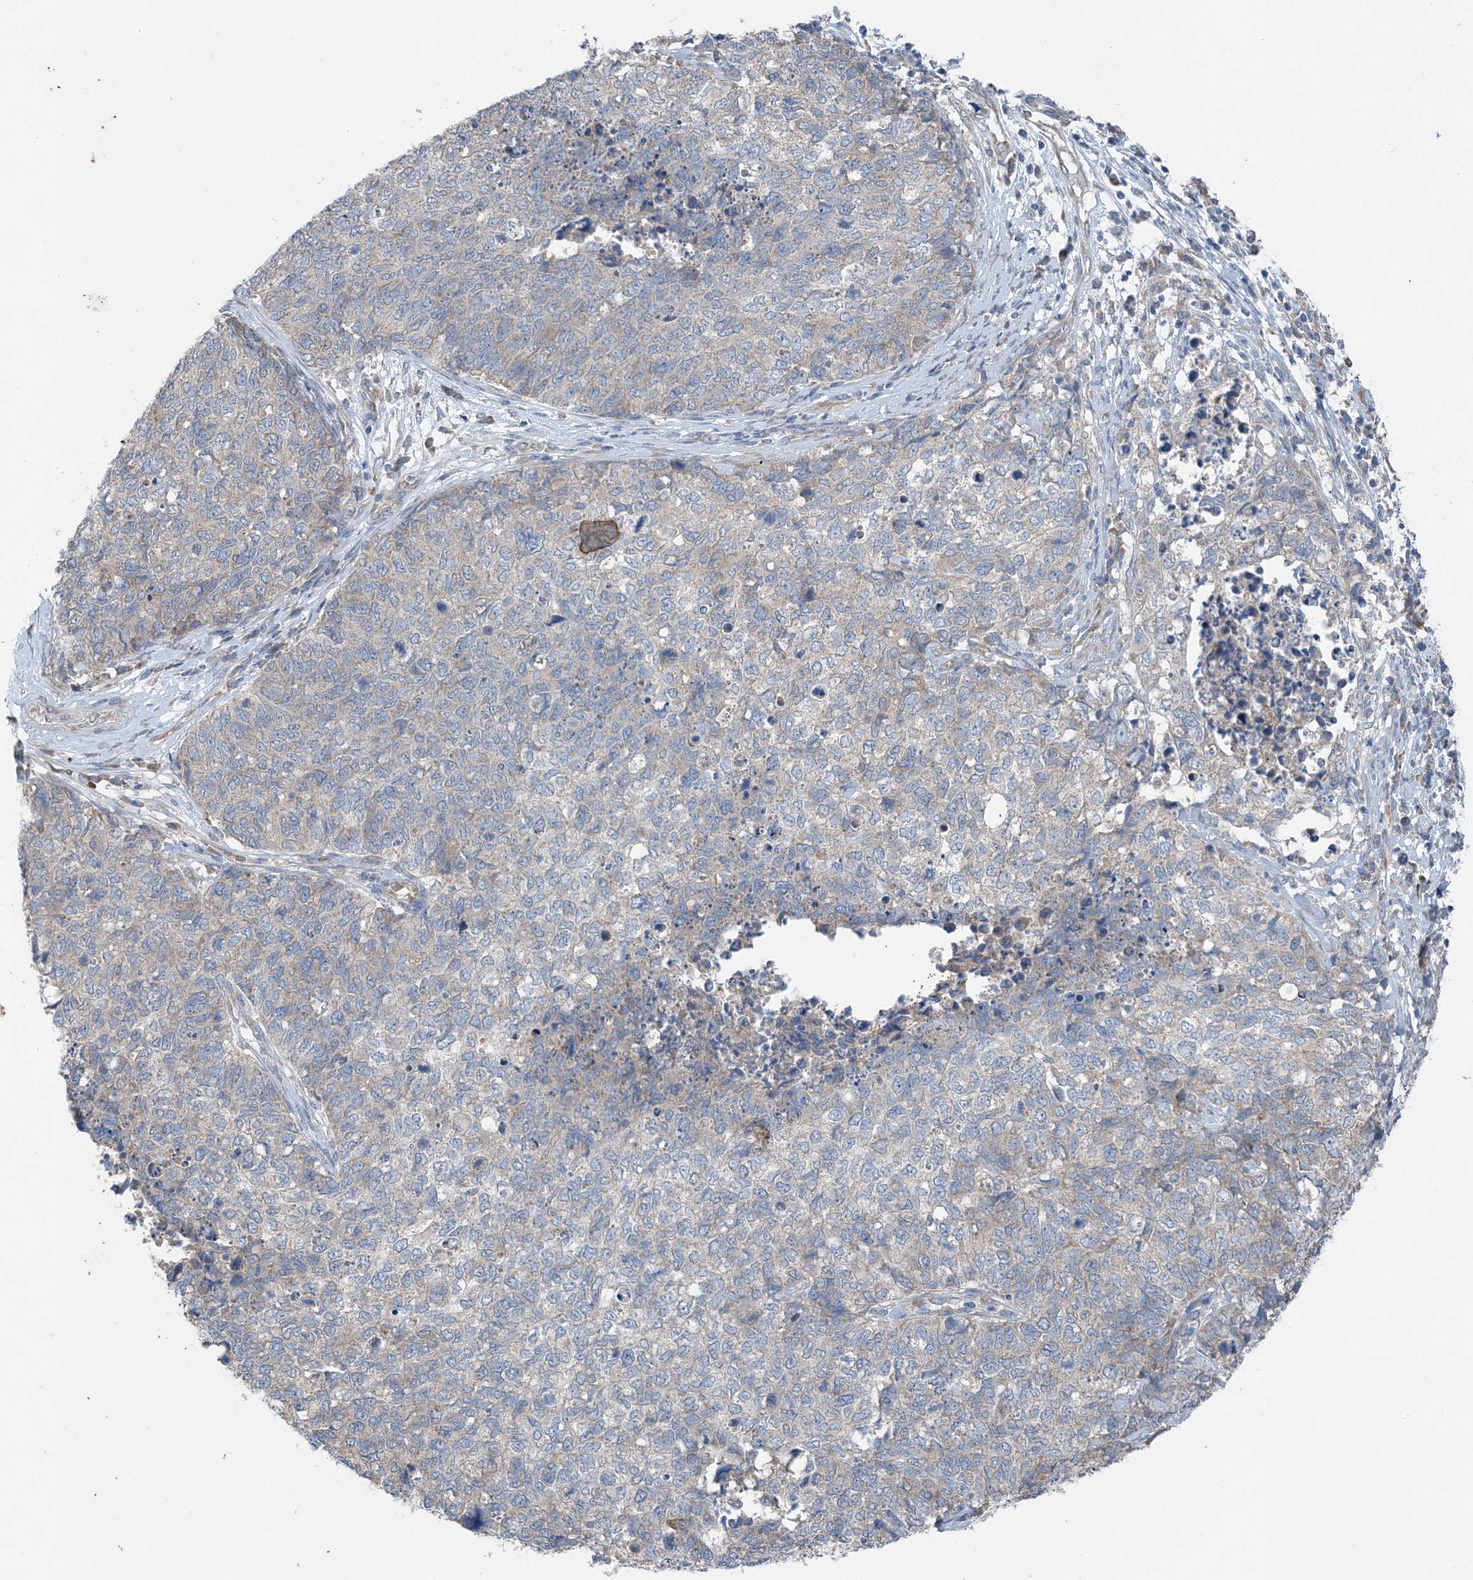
{"staining": {"intensity": "weak", "quantity": "25%-75%", "location": "cytoplasmic/membranous"}, "tissue": "cervical cancer", "cell_type": "Tumor cells", "image_type": "cancer", "snomed": [{"axis": "morphology", "description": "Squamous cell carcinoma, NOS"}, {"axis": "topography", "description": "Cervix"}], "caption": "There is low levels of weak cytoplasmic/membranous staining in tumor cells of squamous cell carcinoma (cervical), as demonstrated by immunohistochemical staining (brown color).", "gene": "DHX30", "patient": {"sex": "female", "age": 63}}